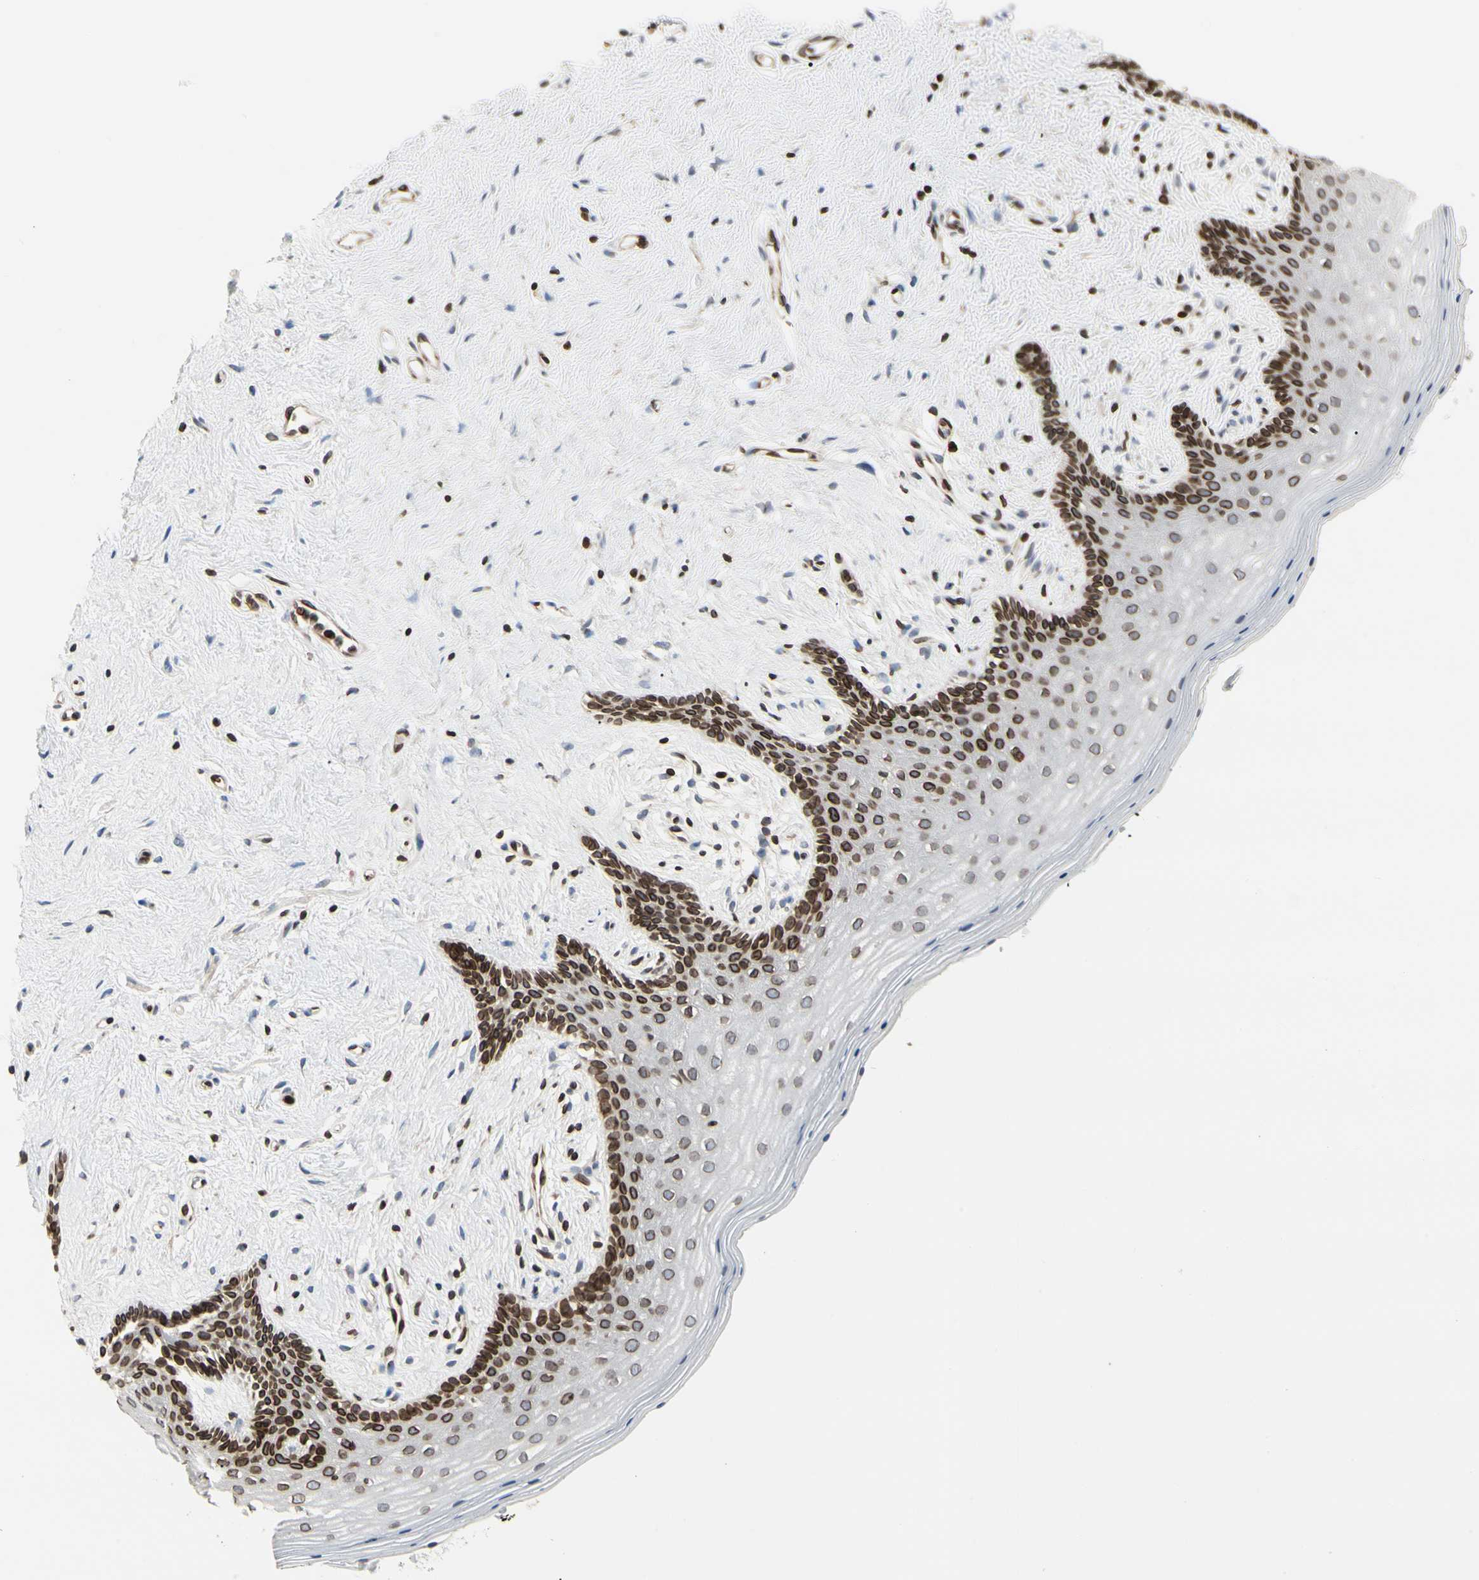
{"staining": {"intensity": "strong", "quantity": "25%-75%", "location": "cytoplasmic/membranous,nuclear"}, "tissue": "vagina", "cell_type": "Squamous epithelial cells", "image_type": "normal", "snomed": [{"axis": "morphology", "description": "Normal tissue, NOS"}, {"axis": "topography", "description": "Vagina"}], "caption": "Immunohistochemical staining of unremarkable vagina reveals high levels of strong cytoplasmic/membranous,nuclear expression in approximately 25%-75% of squamous epithelial cells. The protein of interest is shown in brown color, while the nuclei are stained blue.", "gene": "TMPO", "patient": {"sex": "female", "age": 44}}